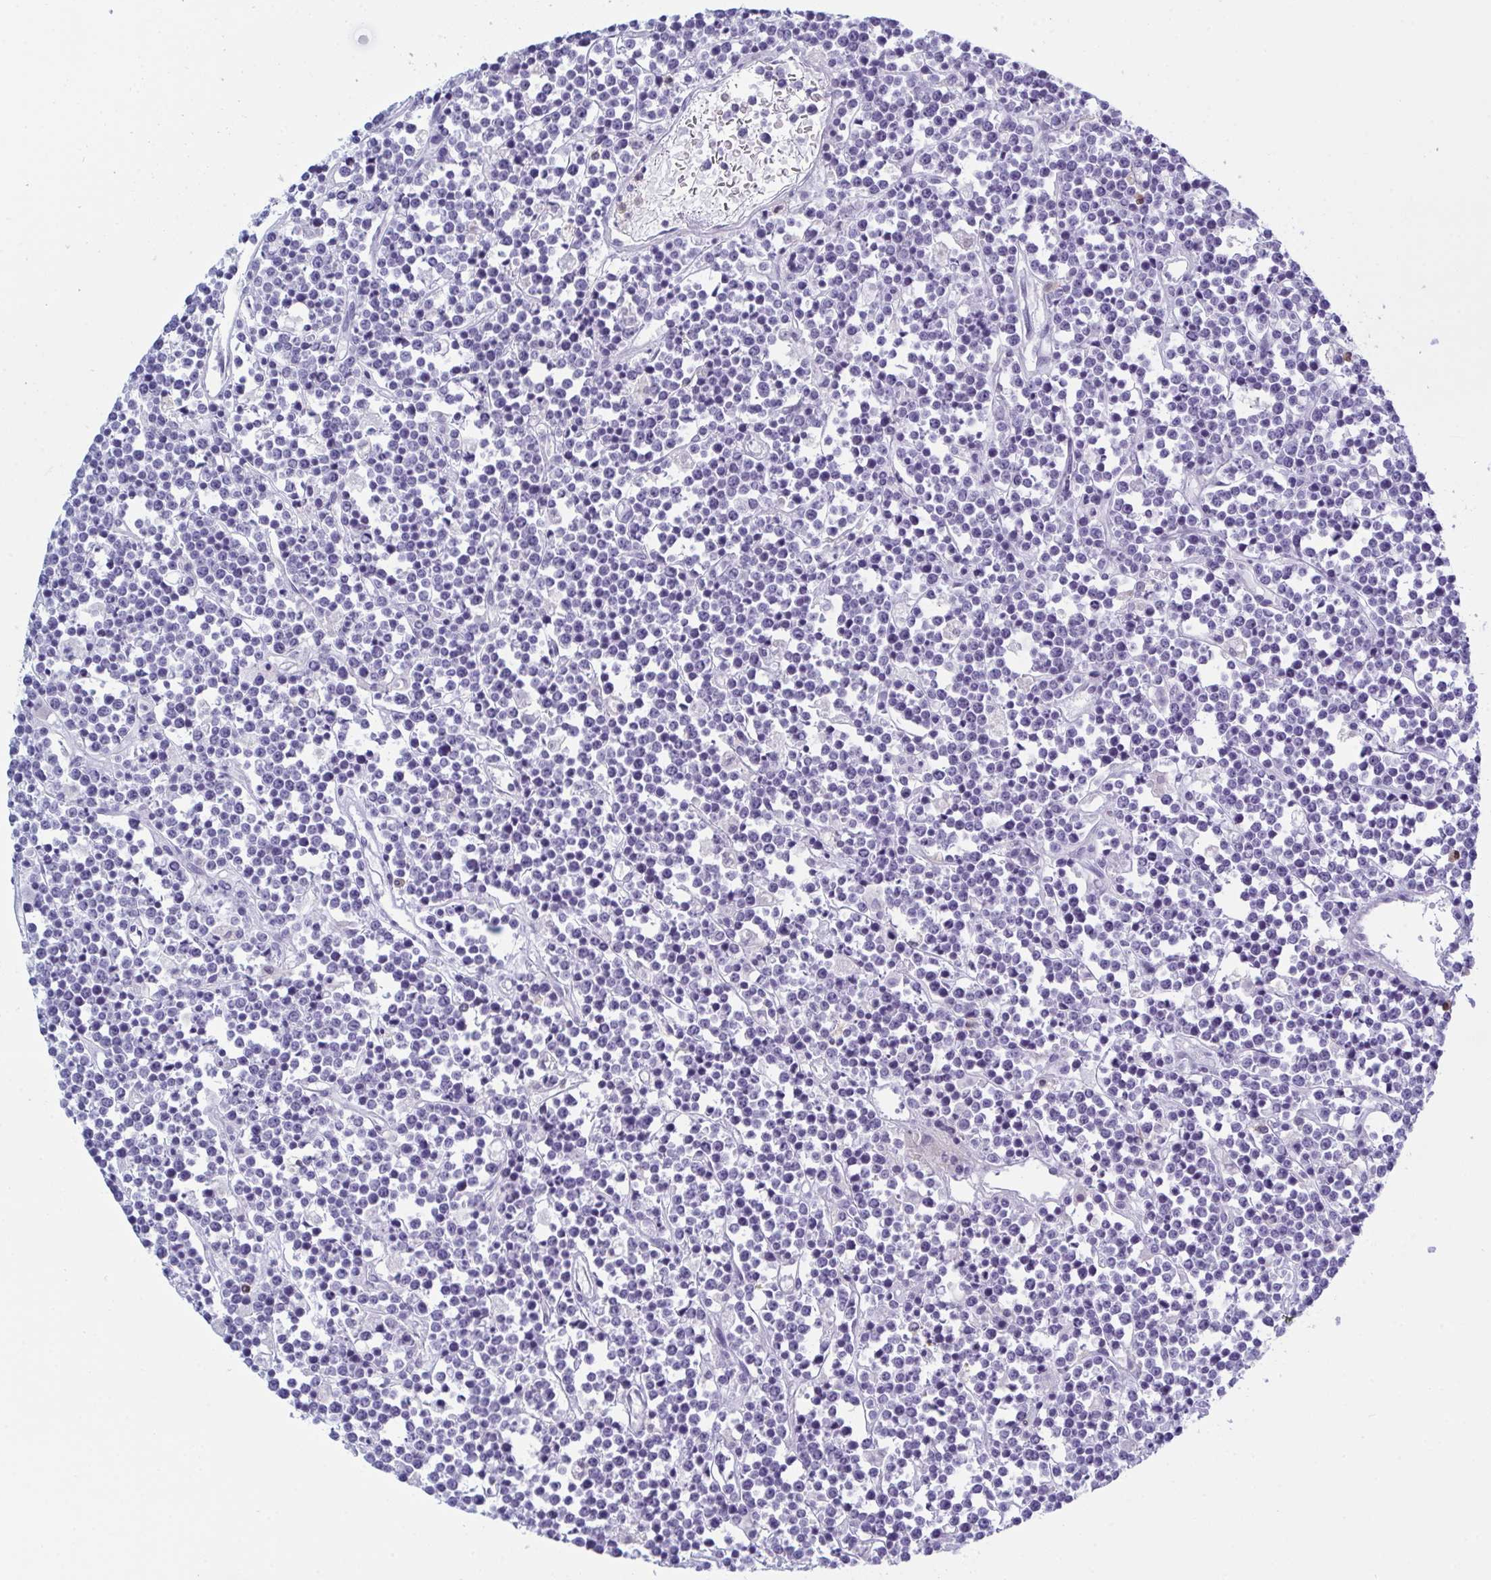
{"staining": {"intensity": "negative", "quantity": "none", "location": "none"}, "tissue": "lymphoma", "cell_type": "Tumor cells", "image_type": "cancer", "snomed": [{"axis": "morphology", "description": "Malignant lymphoma, non-Hodgkin's type, High grade"}, {"axis": "topography", "description": "Ovary"}], "caption": "IHC of human high-grade malignant lymphoma, non-Hodgkin's type shows no expression in tumor cells. (Stains: DAB (3,3'-diaminobenzidine) immunohistochemistry with hematoxylin counter stain, Microscopy: brightfield microscopy at high magnification).", "gene": "MYO1F", "patient": {"sex": "female", "age": 56}}